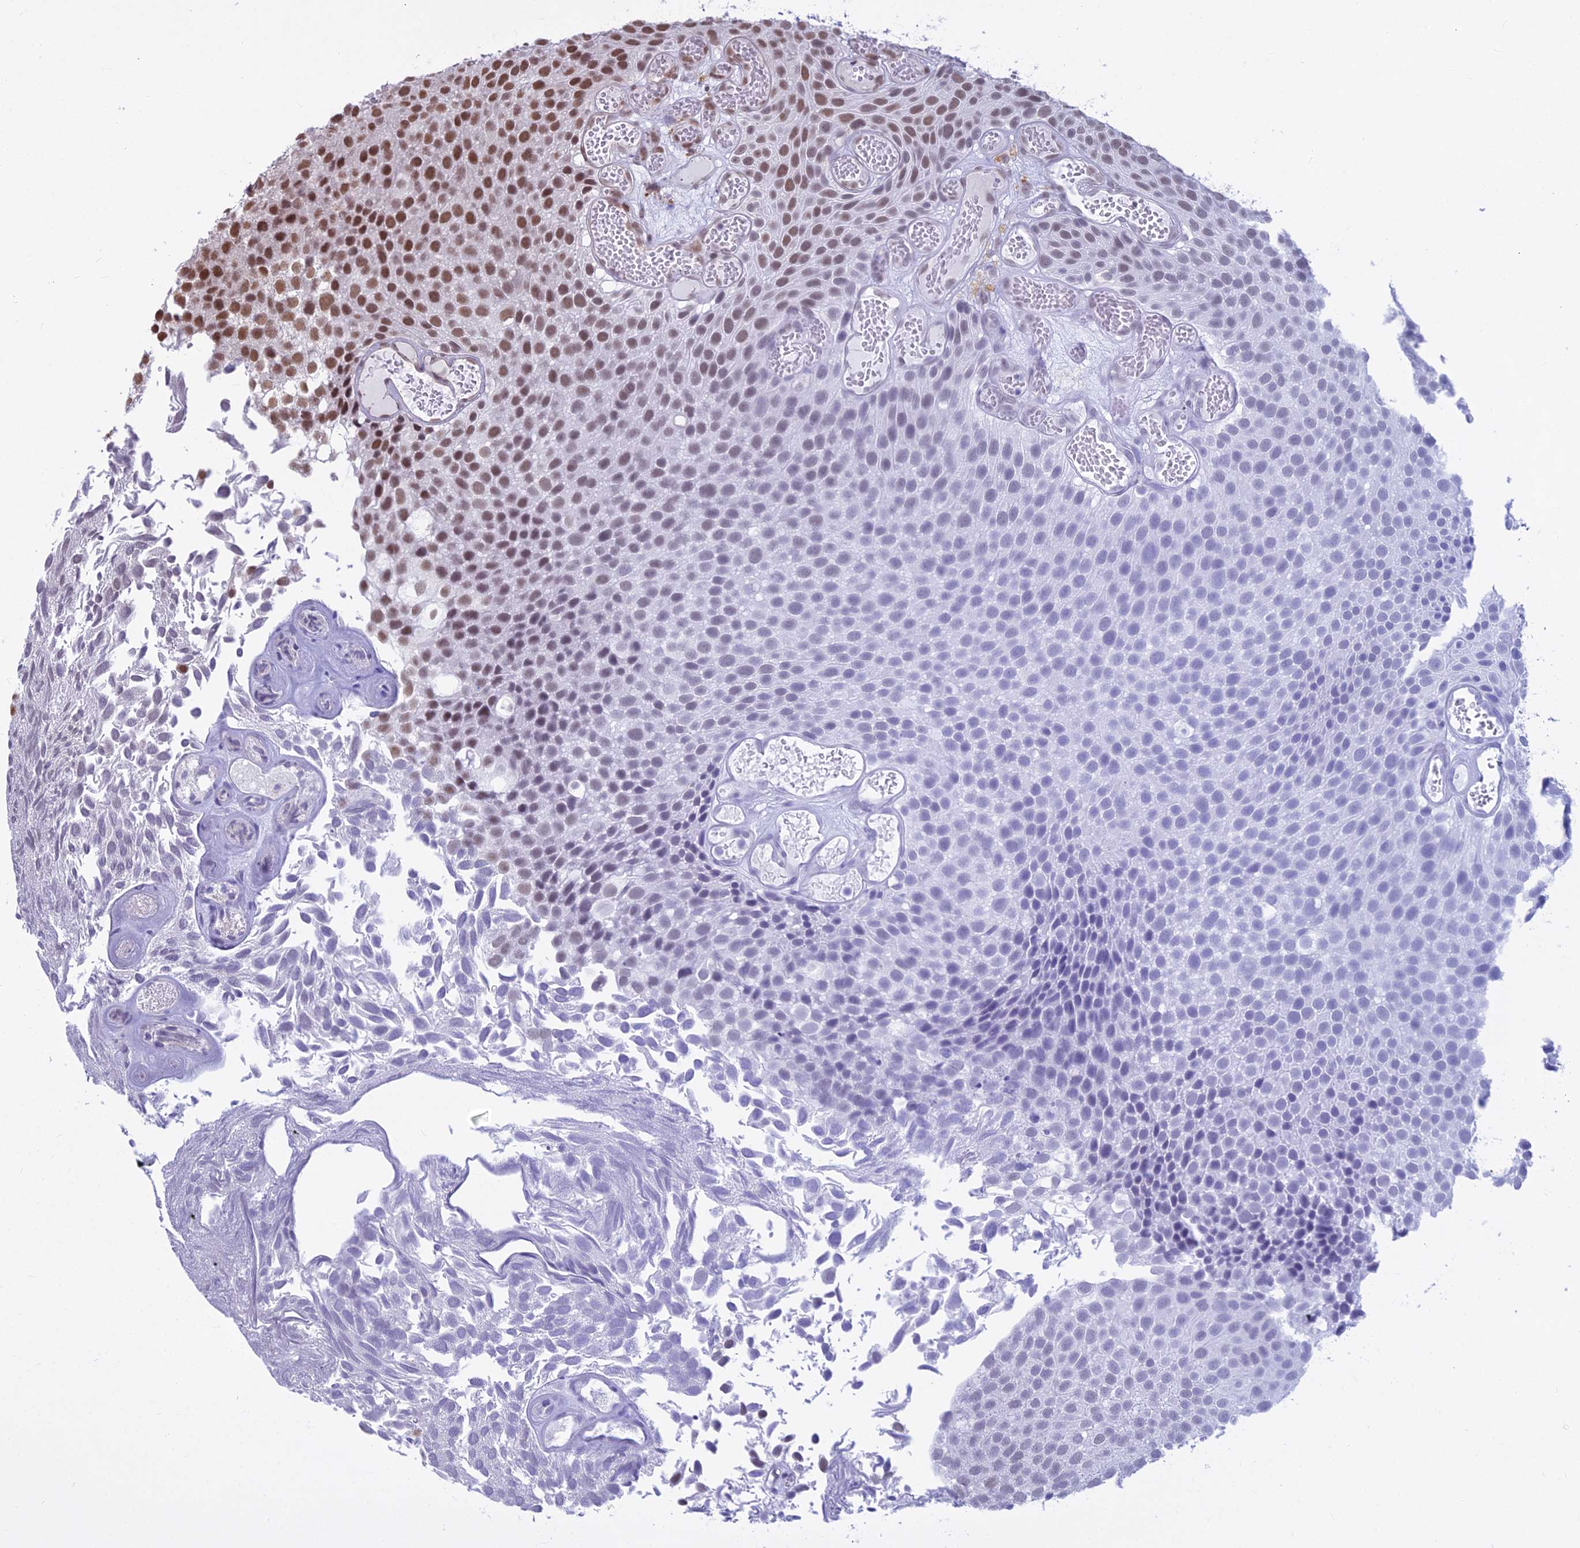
{"staining": {"intensity": "moderate", "quantity": "25%-75%", "location": "nuclear"}, "tissue": "urothelial cancer", "cell_type": "Tumor cells", "image_type": "cancer", "snomed": [{"axis": "morphology", "description": "Urothelial carcinoma, Low grade"}, {"axis": "topography", "description": "Urinary bladder"}], "caption": "Human low-grade urothelial carcinoma stained for a protein (brown) displays moderate nuclear positive expression in approximately 25%-75% of tumor cells.", "gene": "ALG10", "patient": {"sex": "male", "age": 89}}